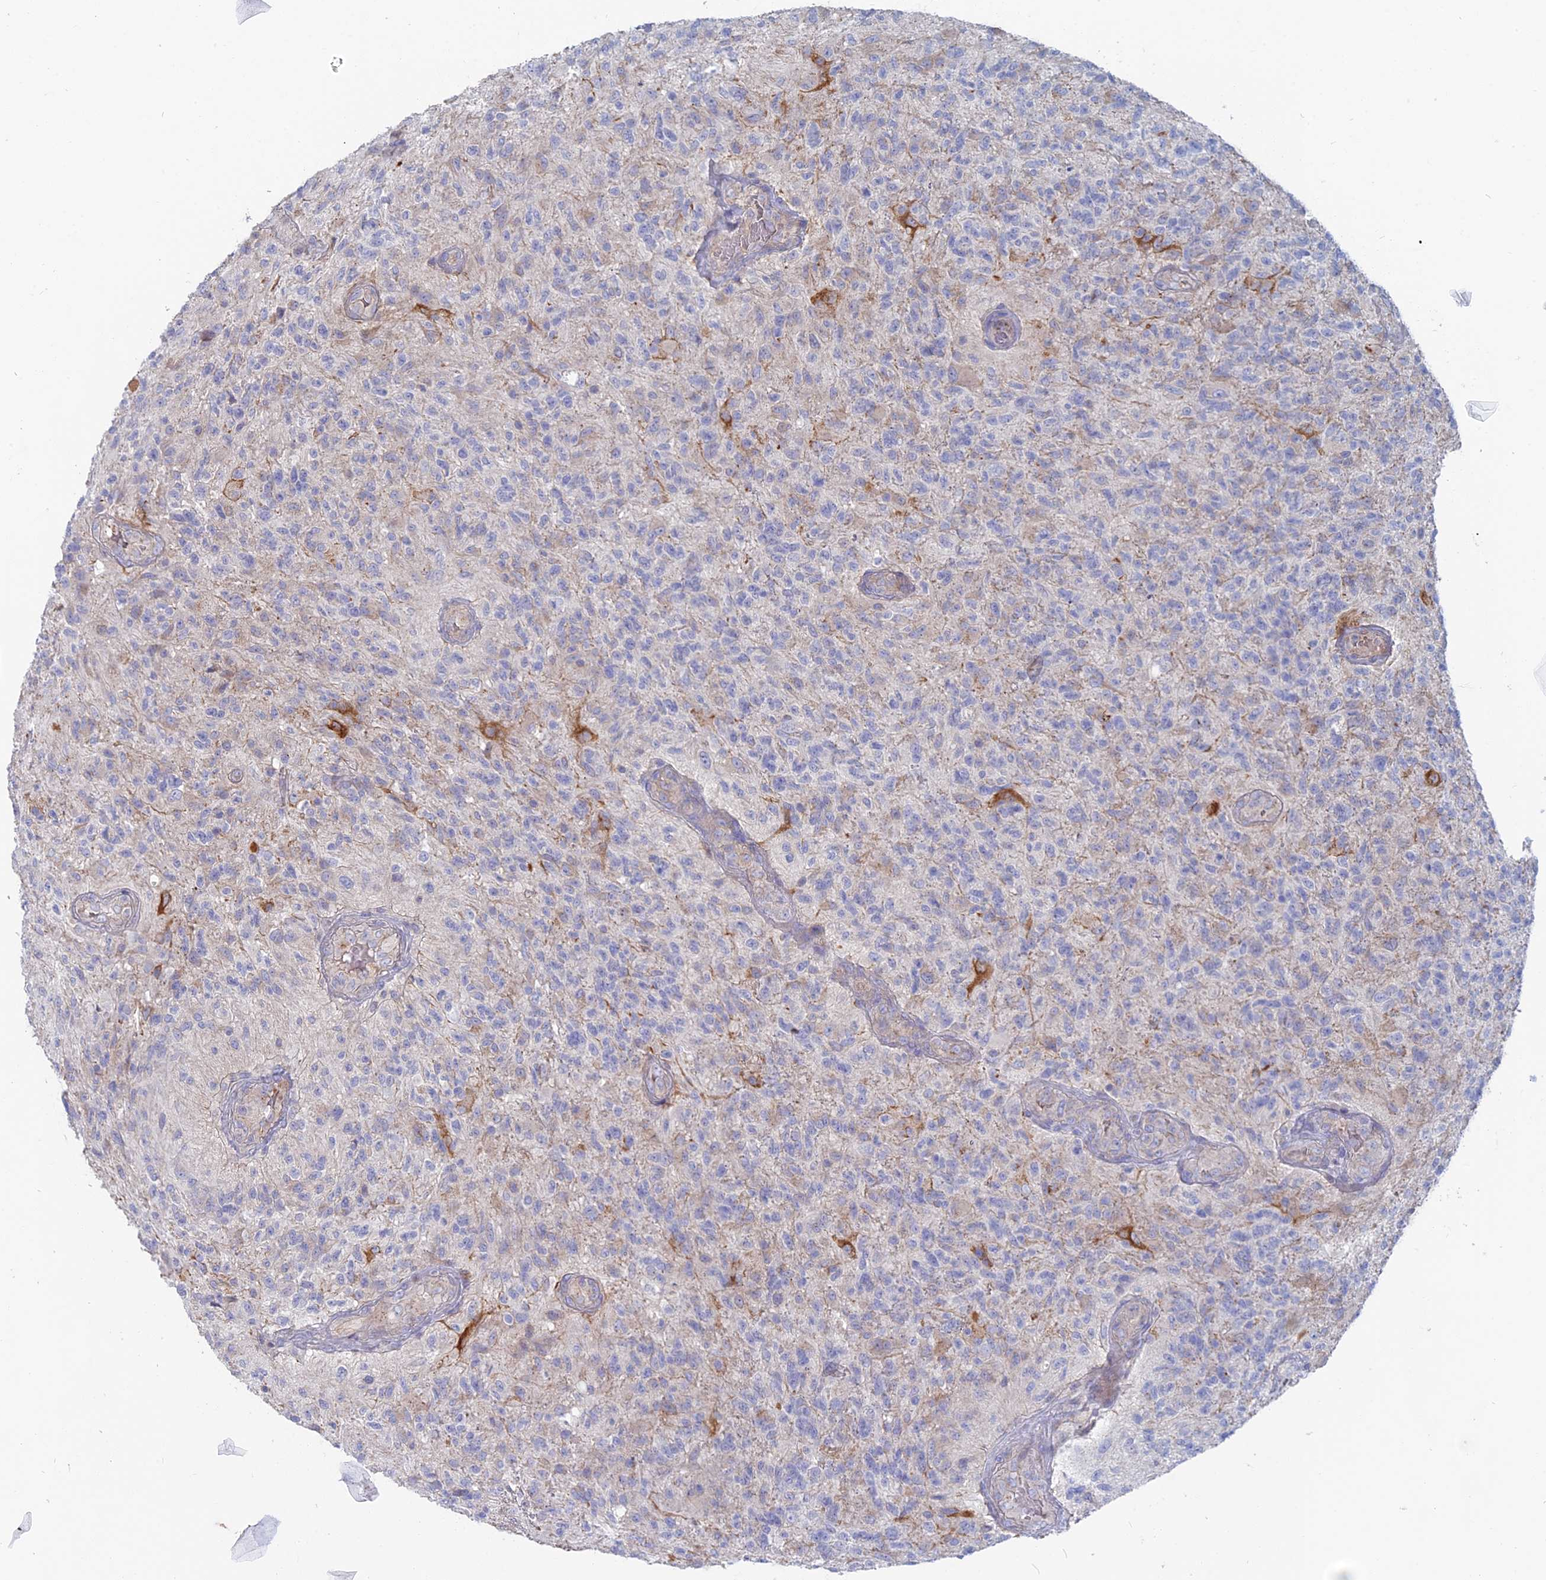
{"staining": {"intensity": "negative", "quantity": "none", "location": "none"}, "tissue": "glioma", "cell_type": "Tumor cells", "image_type": "cancer", "snomed": [{"axis": "morphology", "description": "Glioma, malignant, High grade"}, {"axis": "topography", "description": "Brain"}], "caption": "A high-resolution histopathology image shows IHC staining of high-grade glioma (malignant), which shows no significant positivity in tumor cells.", "gene": "TBC1D30", "patient": {"sex": "male", "age": 56}}